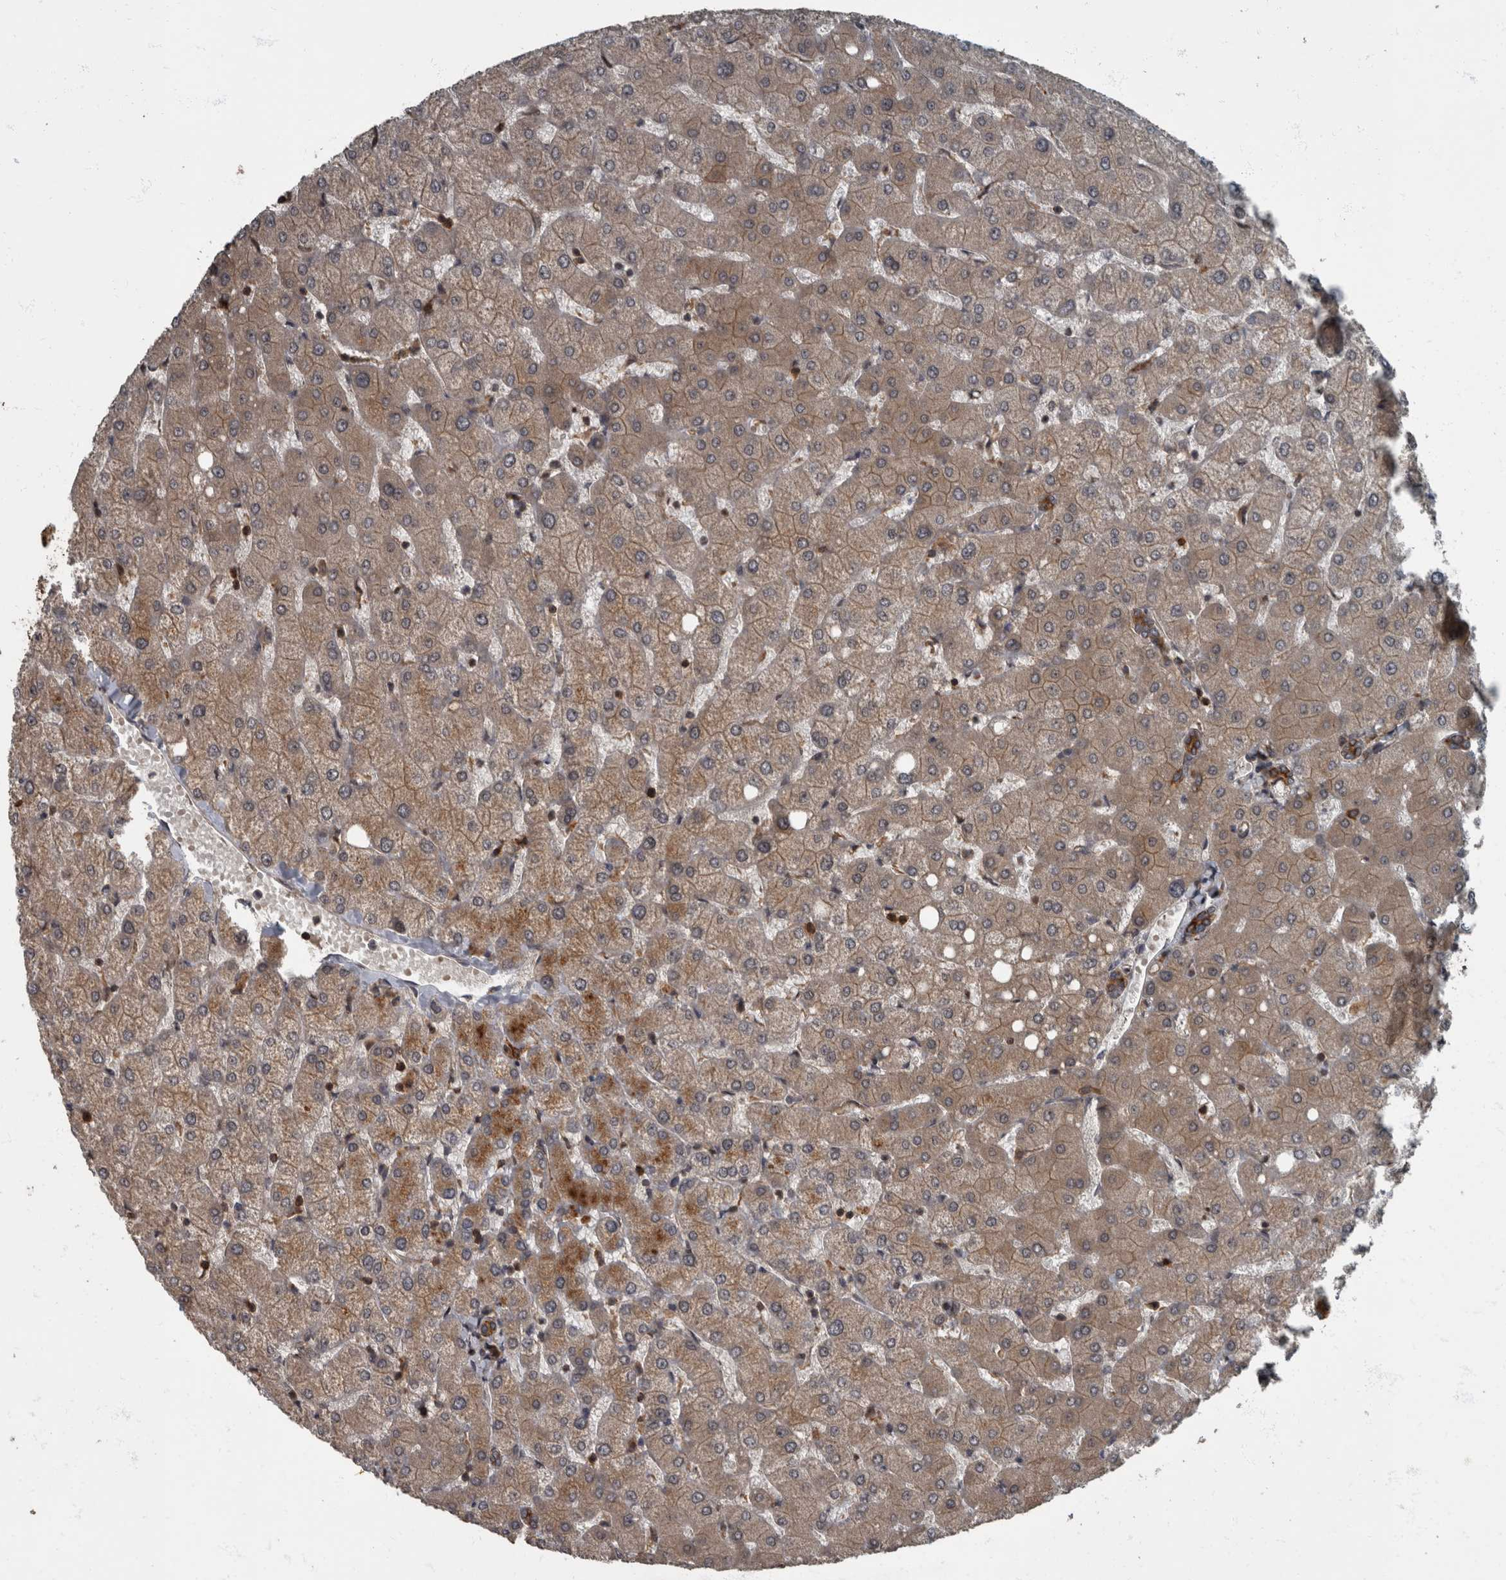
{"staining": {"intensity": "strong", "quantity": ">75%", "location": "cytoplasmic/membranous"}, "tissue": "liver", "cell_type": "Cholangiocytes", "image_type": "normal", "snomed": [{"axis": "morphology", "description": "Normal tissue, NOS"}, {"axis": "topography", "description": "Liver"}], "caption": "DAB immunohistochemical staining of unremarkable human liver shows strong cytoplasmic/membranous protein staining in approximately >75% of cholangiocytes. (DAB (3,3'-diaminobenzidine) IHC, brown staining for protein, blue staining for nuclei).", "gene": "RABGGTB", "patient": {"sex": "female", "age": 54}}